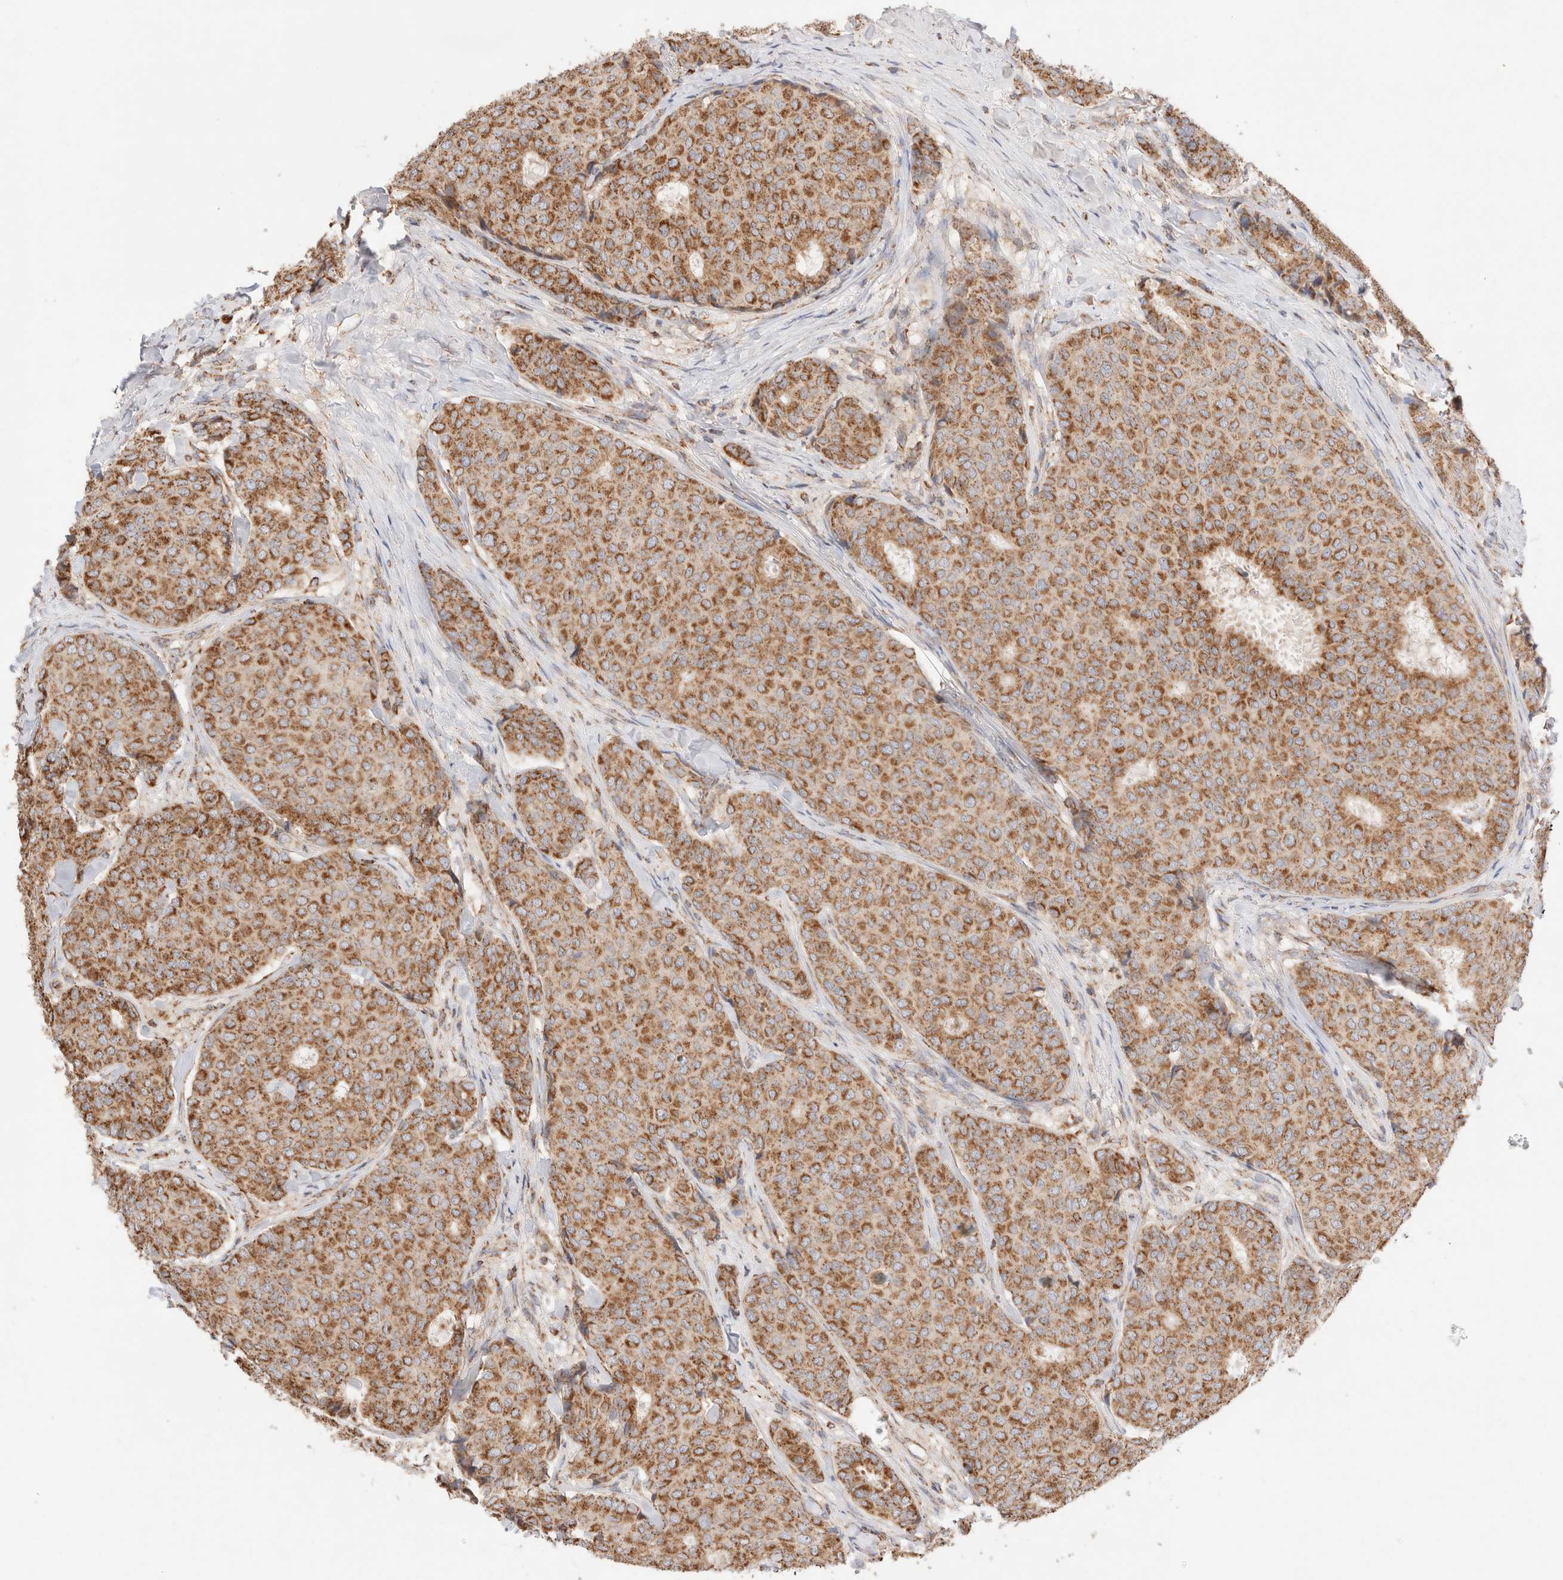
{"staining": {"intensity": "moderate", "quantity": ">75%", "location": "cytoplasmic/membranous"}, "tissue": "breast cancer", "cell_type": "Tumor cells", "image_type": "cancer", "snomed": [{"axis": "morphology", "description": "Duct carcinoma"}, {"axis": "topography", "description": "Breast"}], "caption": "Moderate cytoplasmic/membranous staining is present in about >75% of tumor cells in breast cancer (invasive ductal carcinoma).", "gene": "TMPPE", "patient": {"sex": "female", "age": 75}}